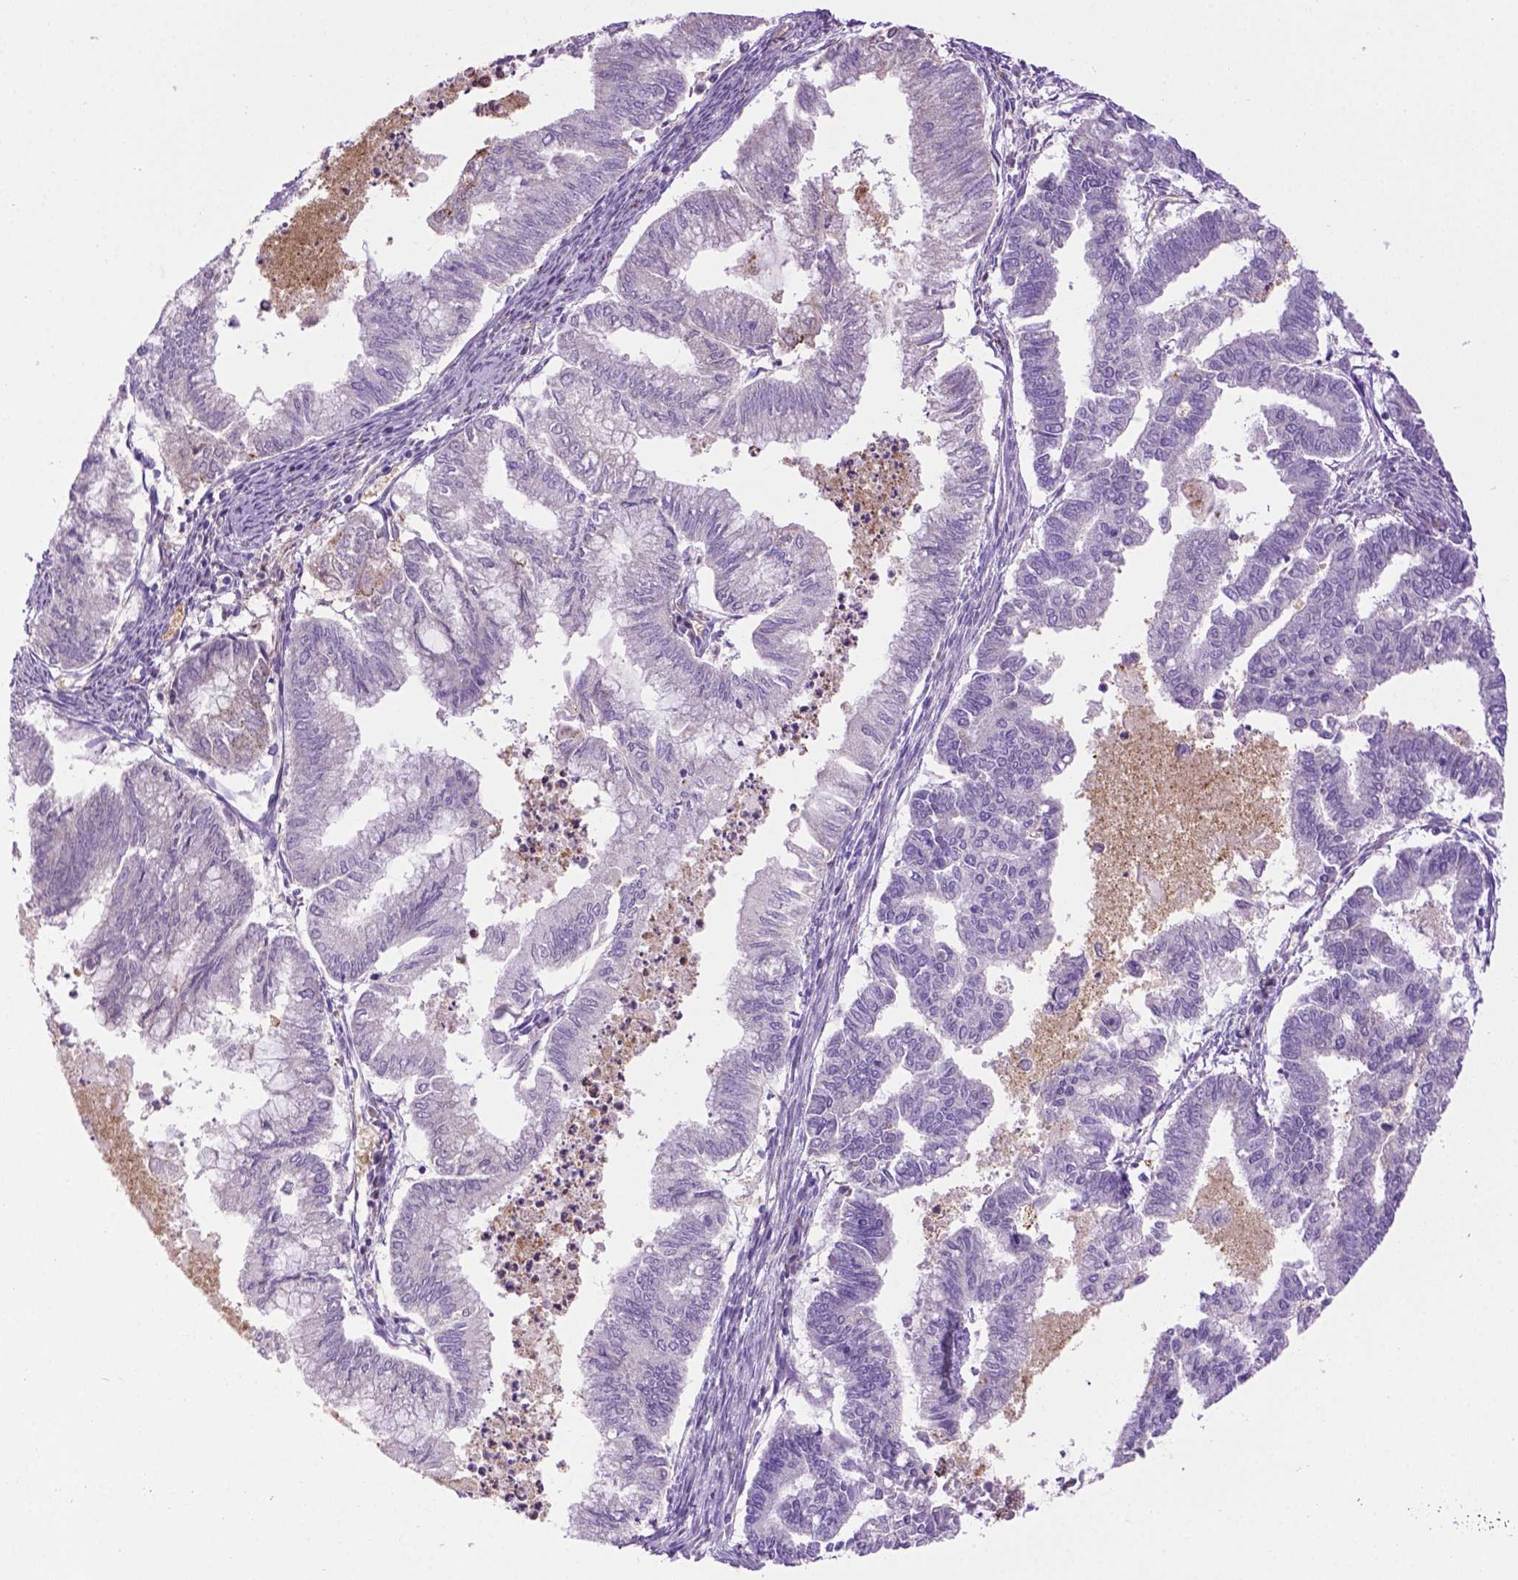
{"staining": {"intensity": "negative", "quantity": "none", "location": "none"}, "tissue": "endometrial cancer", "cell_type": "Tumor cells", "image_type": "cancer", "snomed": [{"axis": "morphology", "description": "Adenocarcinoma, NOS"}, {"axis": "topography", "description": "Endometrium"}], "caption": "There is no significant expression in tumor cells of endometrial cancer.", "gene": "TMEM132E", "patient": {"sex": "female", "age": 79}}